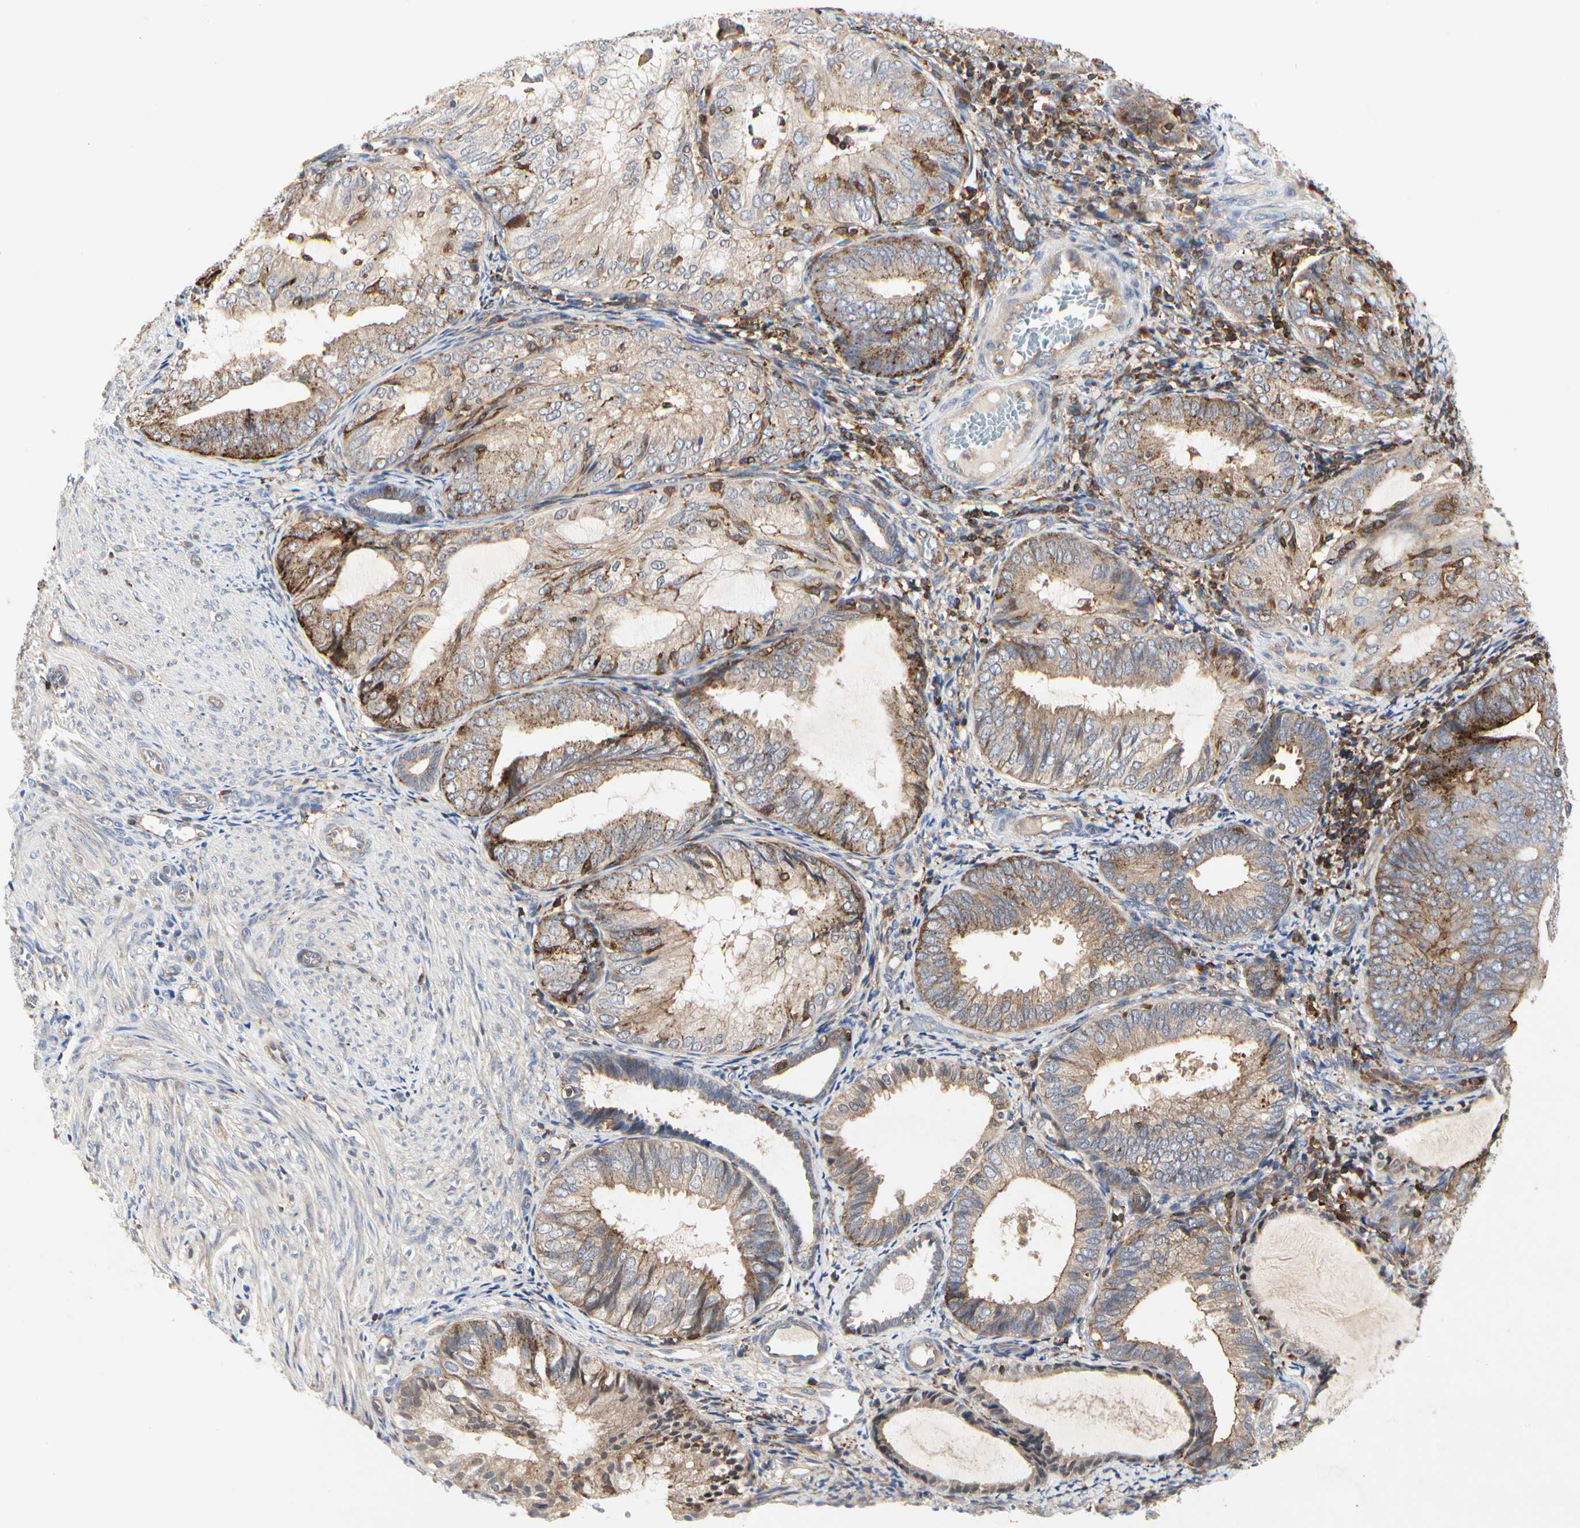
{"staining": {"intensity": "moderate", "quantity": "25%-75%", "location": "cytoplasmic/membranous"}, "tissue": "endometrial cancer", "cell_type": "Tumor cells", "image_type": "cancer", "snomed": [{"axis": "morphology", "description": "Adenocarcinoma, NOS"}, {"axis": "topography", "description": "Endometrium"}], "caption": "Immunohistochemical staining of human endometrial cancer (adenocarcinoma) exhibits medium levels of moderate cytoplasmic/membranous protein positivity in about 25%-75% of tumor cells.", "gene": "NAPG", "patient": {"sex": "female", "age": 81}}